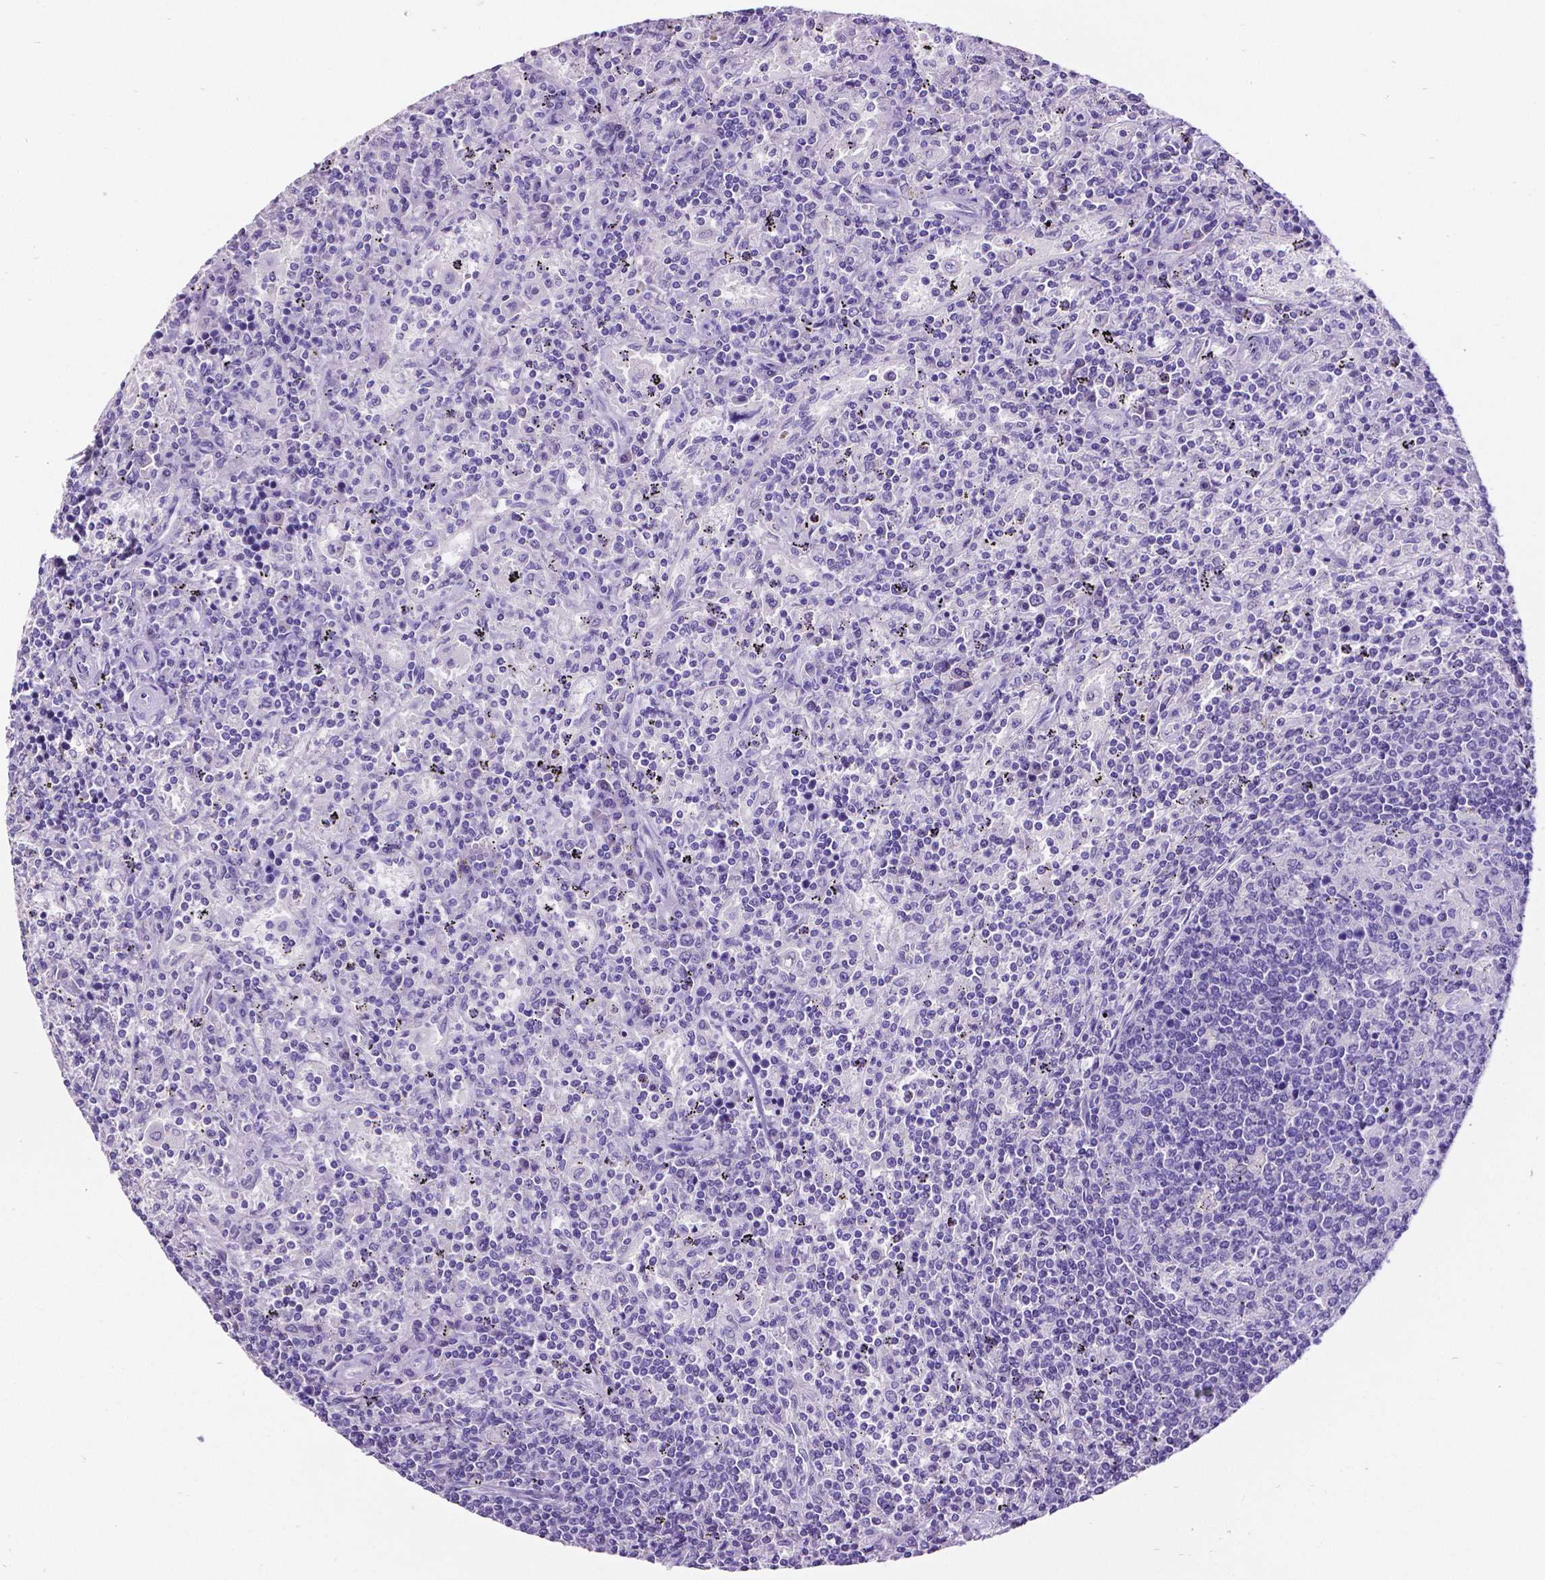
{"staining": {"intensity": "negative", "quantity": "none", "location": "none"}, "tissue": "lymphoma", "cell_type": "Tumor cells", "image_type": "cancer", "snomed": [{"axis": "morphology", "description": "Malignant lymphoma, non-Hodgkin's type, Low grade"}, {"axis": "topography", "description": "Spleen"}], "caption": "Tumor cells show no significant protein expression in low-grade malignant lymphoma, non-Hodgkin's type.", "gene": "SATB2", "patient": {"sex": "male", "age": 62}}